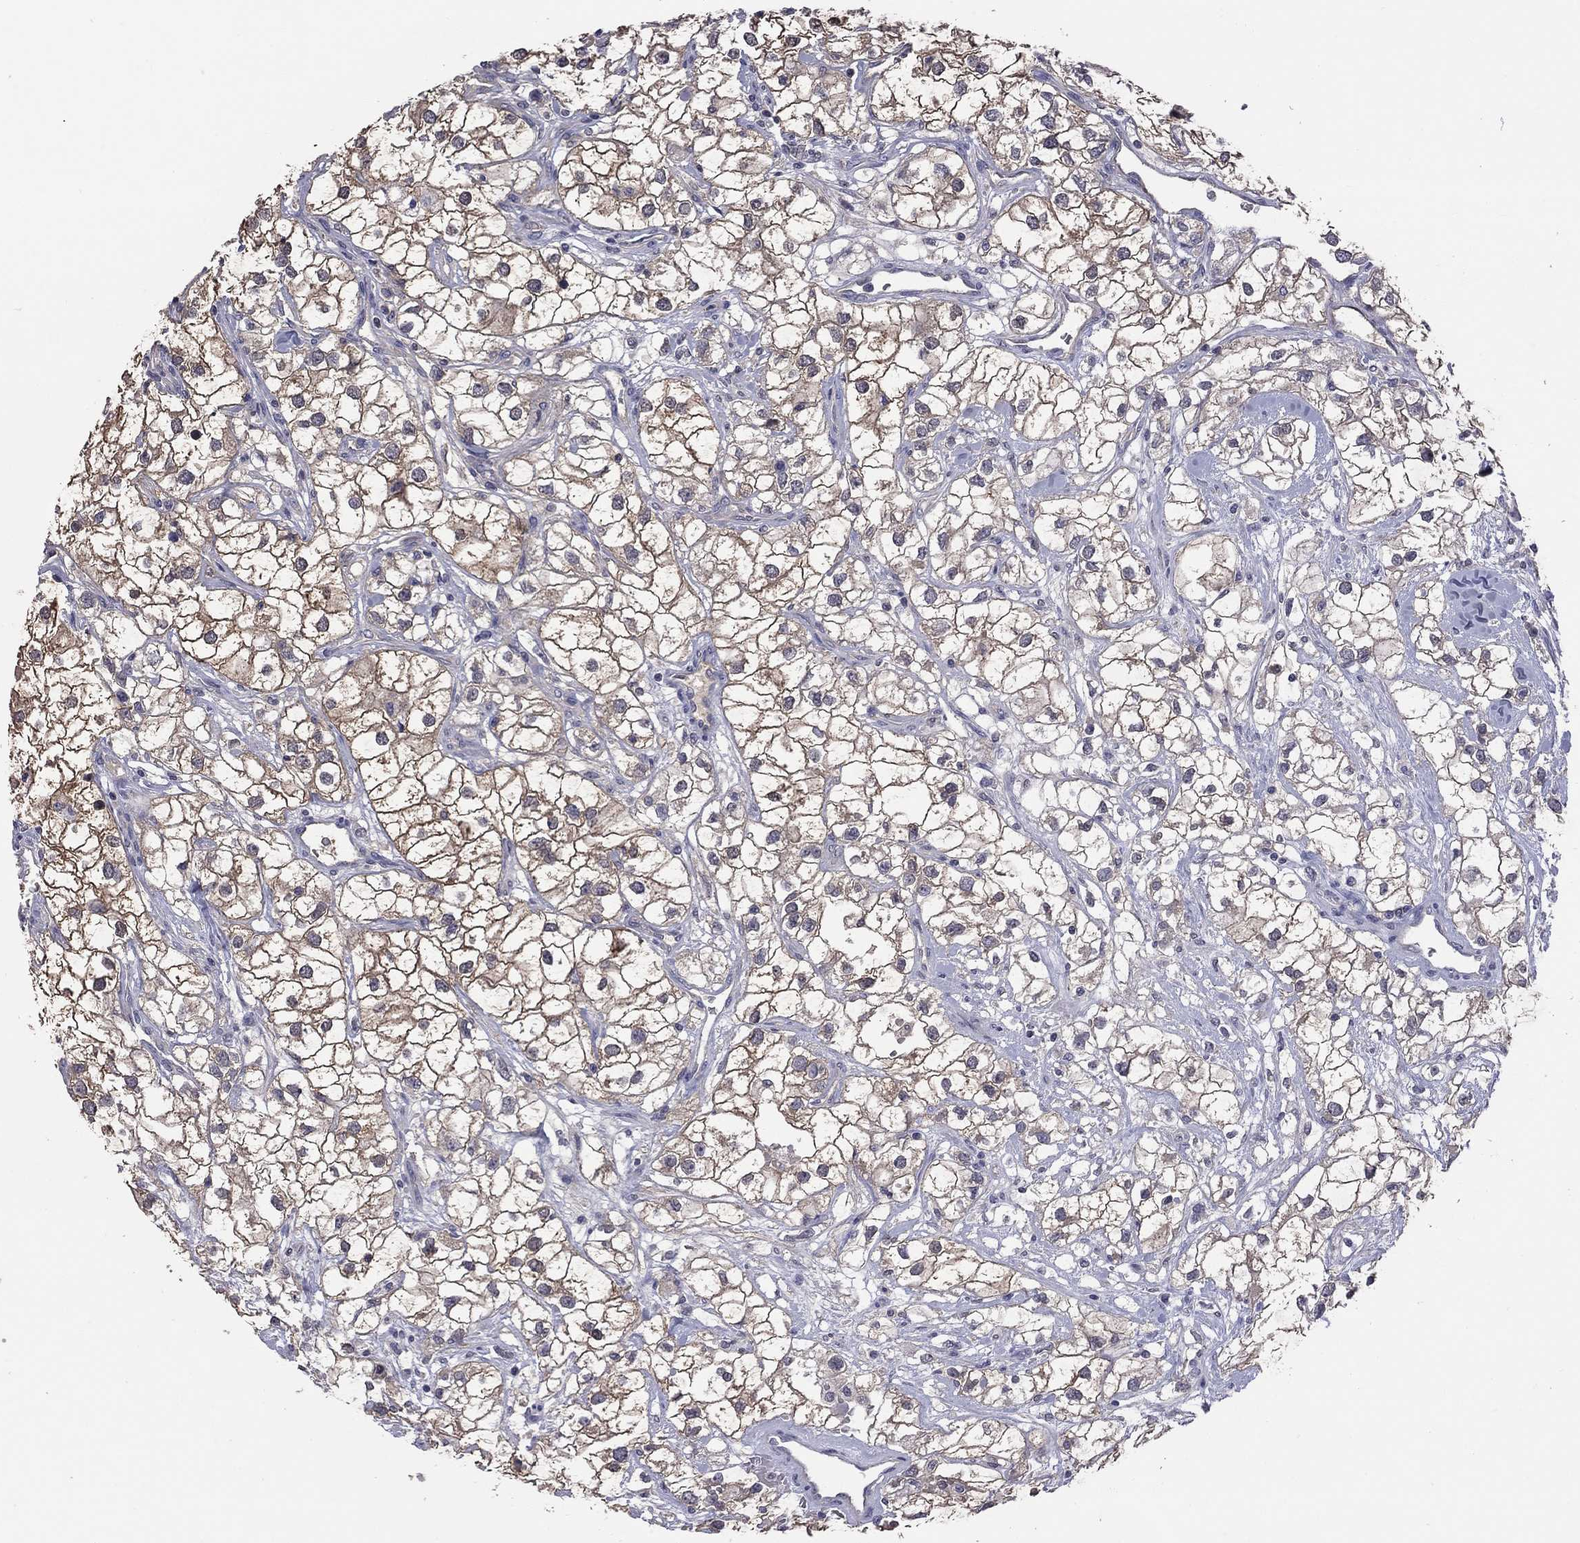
{"staining": {"intensity": "strong", "quantity": "25%-75%", "location": "cytoplasmic/membranous"}, "tissue": "renal cancer", "cell_type": "Tumor cells", "image_type": "cancer", "snomed": [{"axis": "morphology", "description": "Adenocarcinoma, NOS"}, {"axis": "topography", "description": "Kidney"}], "caption": "Human renal adenocarcinoma stained for a protein (brown) demonstrates strong cytoplasmic/membranous positive expression in about 25%-75% of tumor cells.", "gene": "HYLS1", "patient": {"sex": "male", "age": 59}}